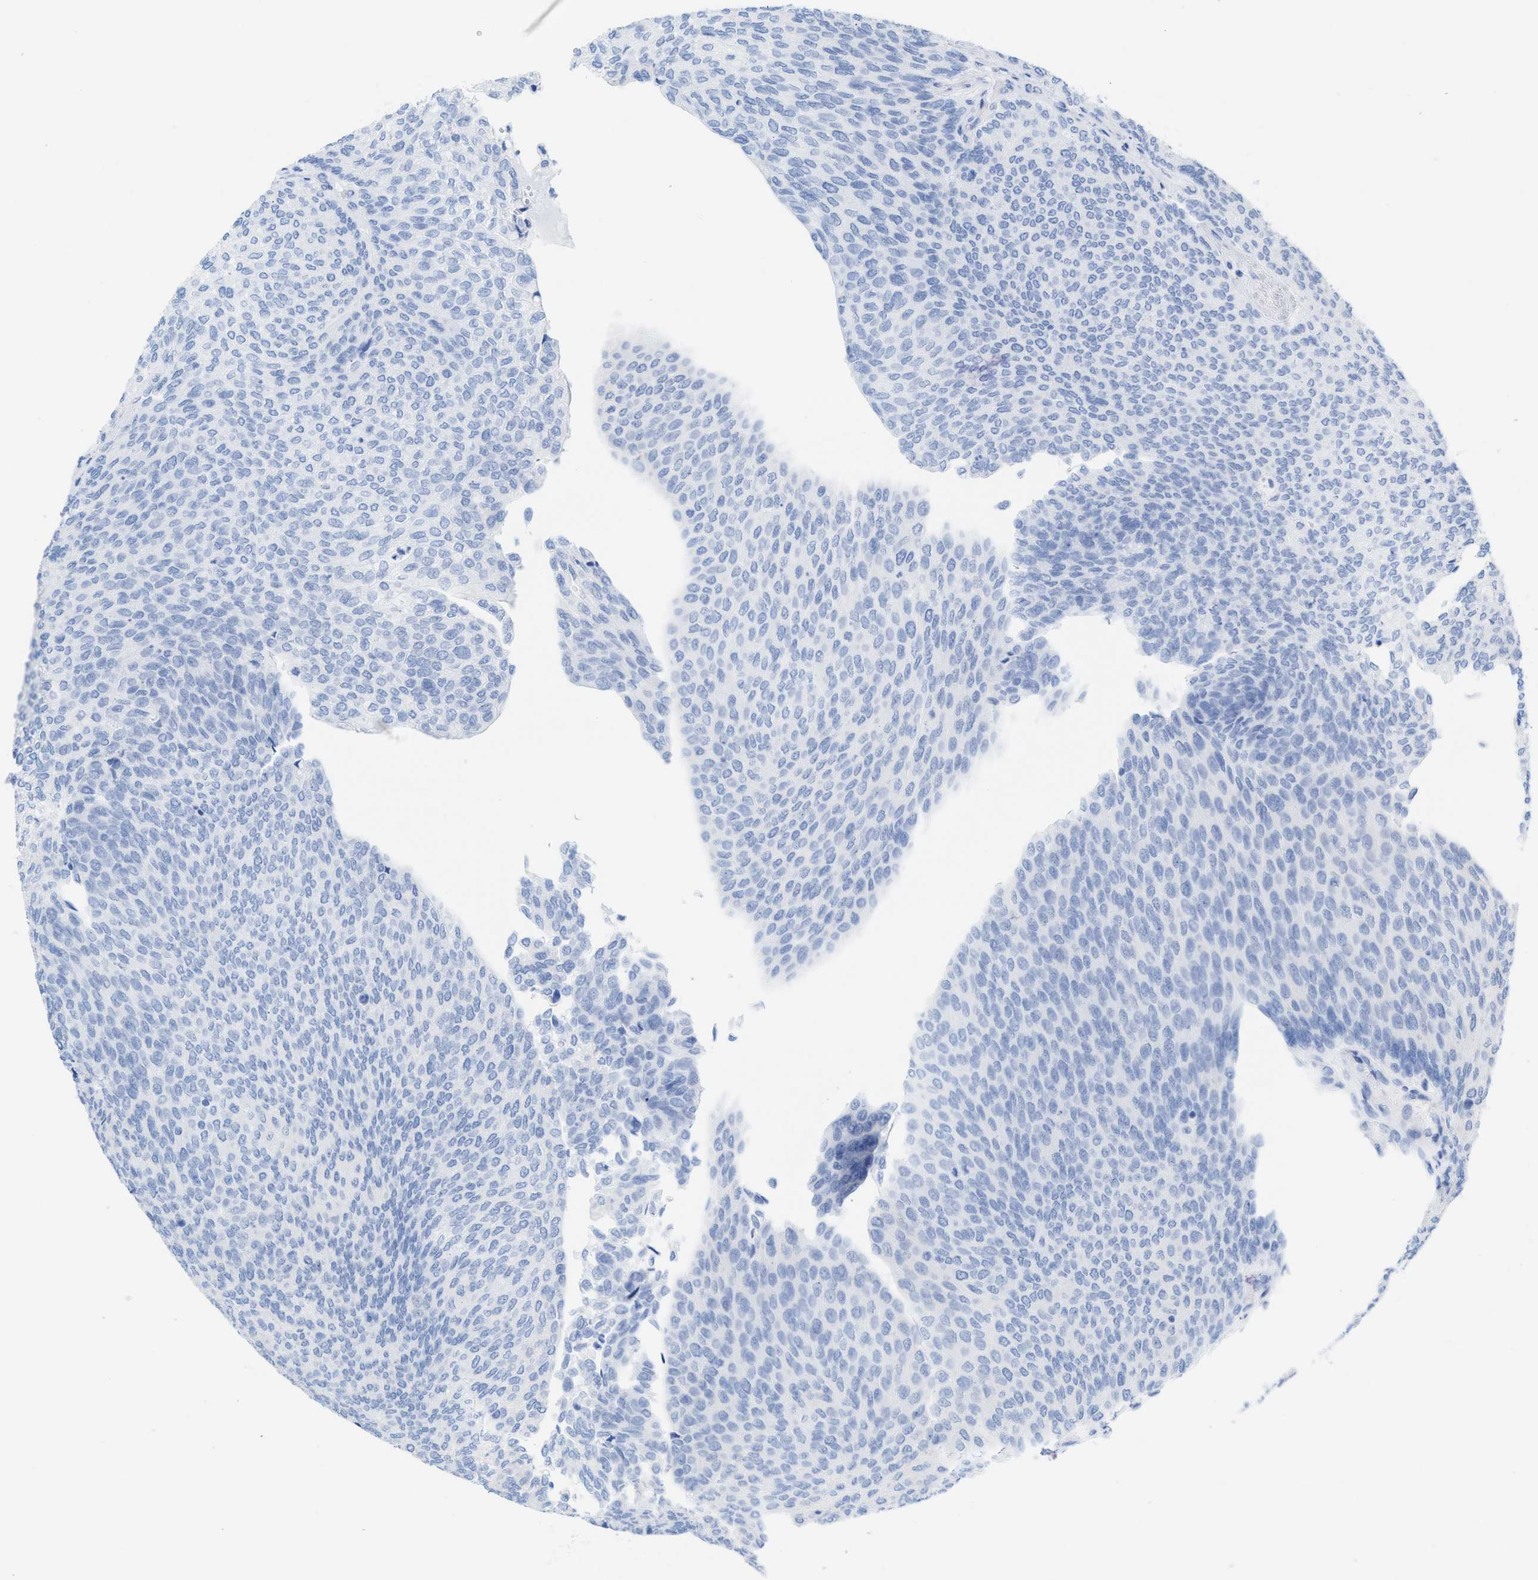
{"staining": {"intensity": "negative", "quantity": "none", "location": "none"}, "tissue": "urothelial cancer", "cell_type": "Tumor cells", "image_type": "cancer", "snomed": [{"axis": "morphology", "description": "Urothelial carcinoma, Low grade"}, {"axis": "topography", "description": "Urinary bladder"}], "caption": "This is an immunohistochemistry (IHC) image of low-grade urothelial carcinoma. There is no staining in tumor cells.", "gene": "CPA1", "patient": {"sex": "female", "age": 79}}